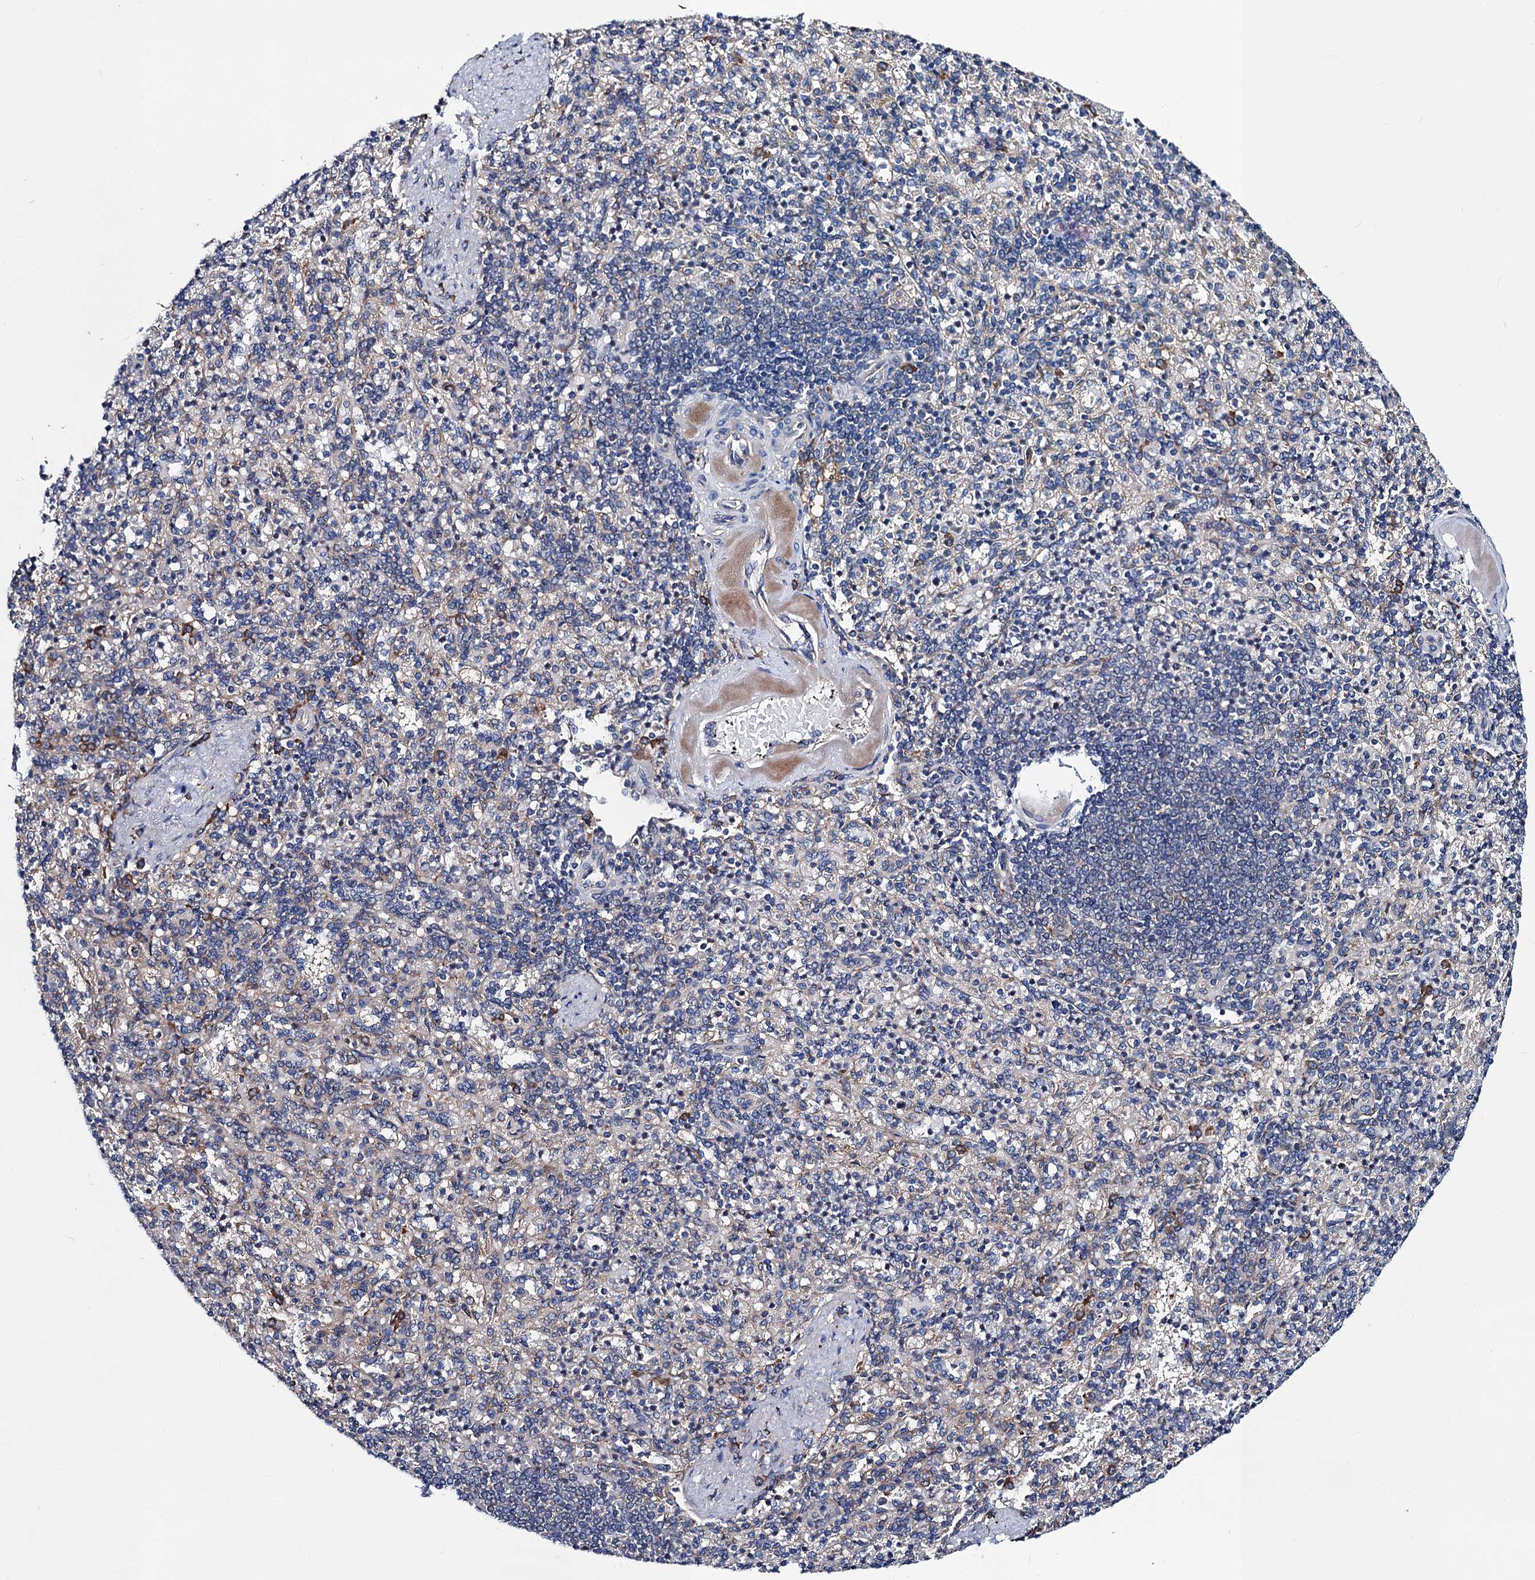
{"staining": {"intensity": "negative", "quantity": "none", "location": "none"}, "tissue": "spleen", "cell_type": "Cells in red pulp", "image_type": "normal", "snomed": [{"axis": "morphology", "description": "Normal tissue, NOS"}, {"axis": "topography", "description": "Spleen"}], "caption": "Histopathology image shows no protein expression in cells in red pulp of normal spleen. Nuclei are stained in blue.", "gene": "PGLS", "patient": {"sex": "female", "age": 74}}